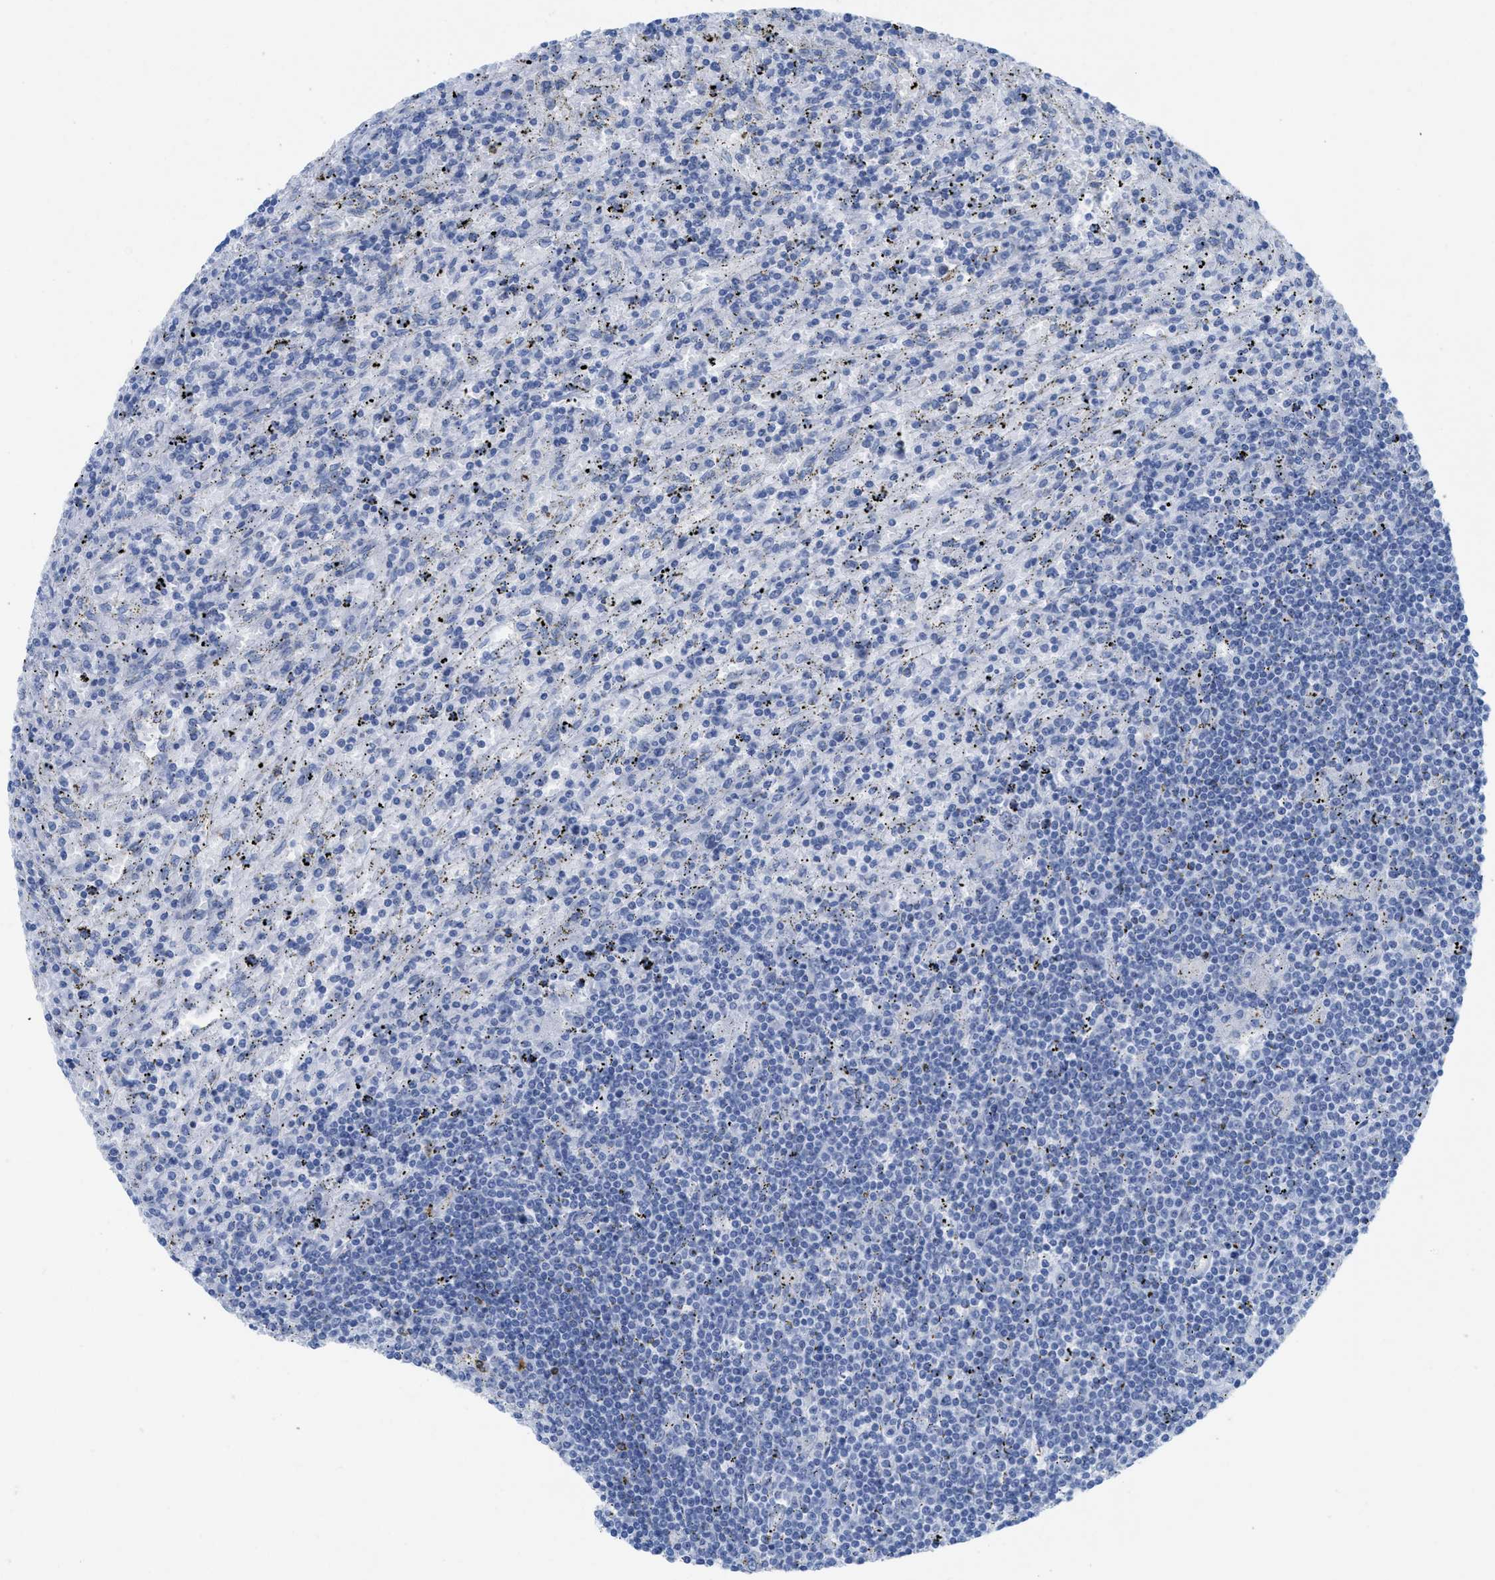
{"staining": {"intensity": "negative", "quantity": "none", "location": "none"}, "tissue": "lymphoma", "cell_type": "Tumor cells", "image_type": "cancer", "snomed": [{"axis": "morphology", "description": "Malignant lymphoma, non-Hodgkin's type, Low grade"}, {"axis": "topography", "description": "Spleen"}], "caption": "Tumor cells show no significant positivity in lymphoma.", "gene": "WDR4", "patient": {"sex": "male", "age": 76}}